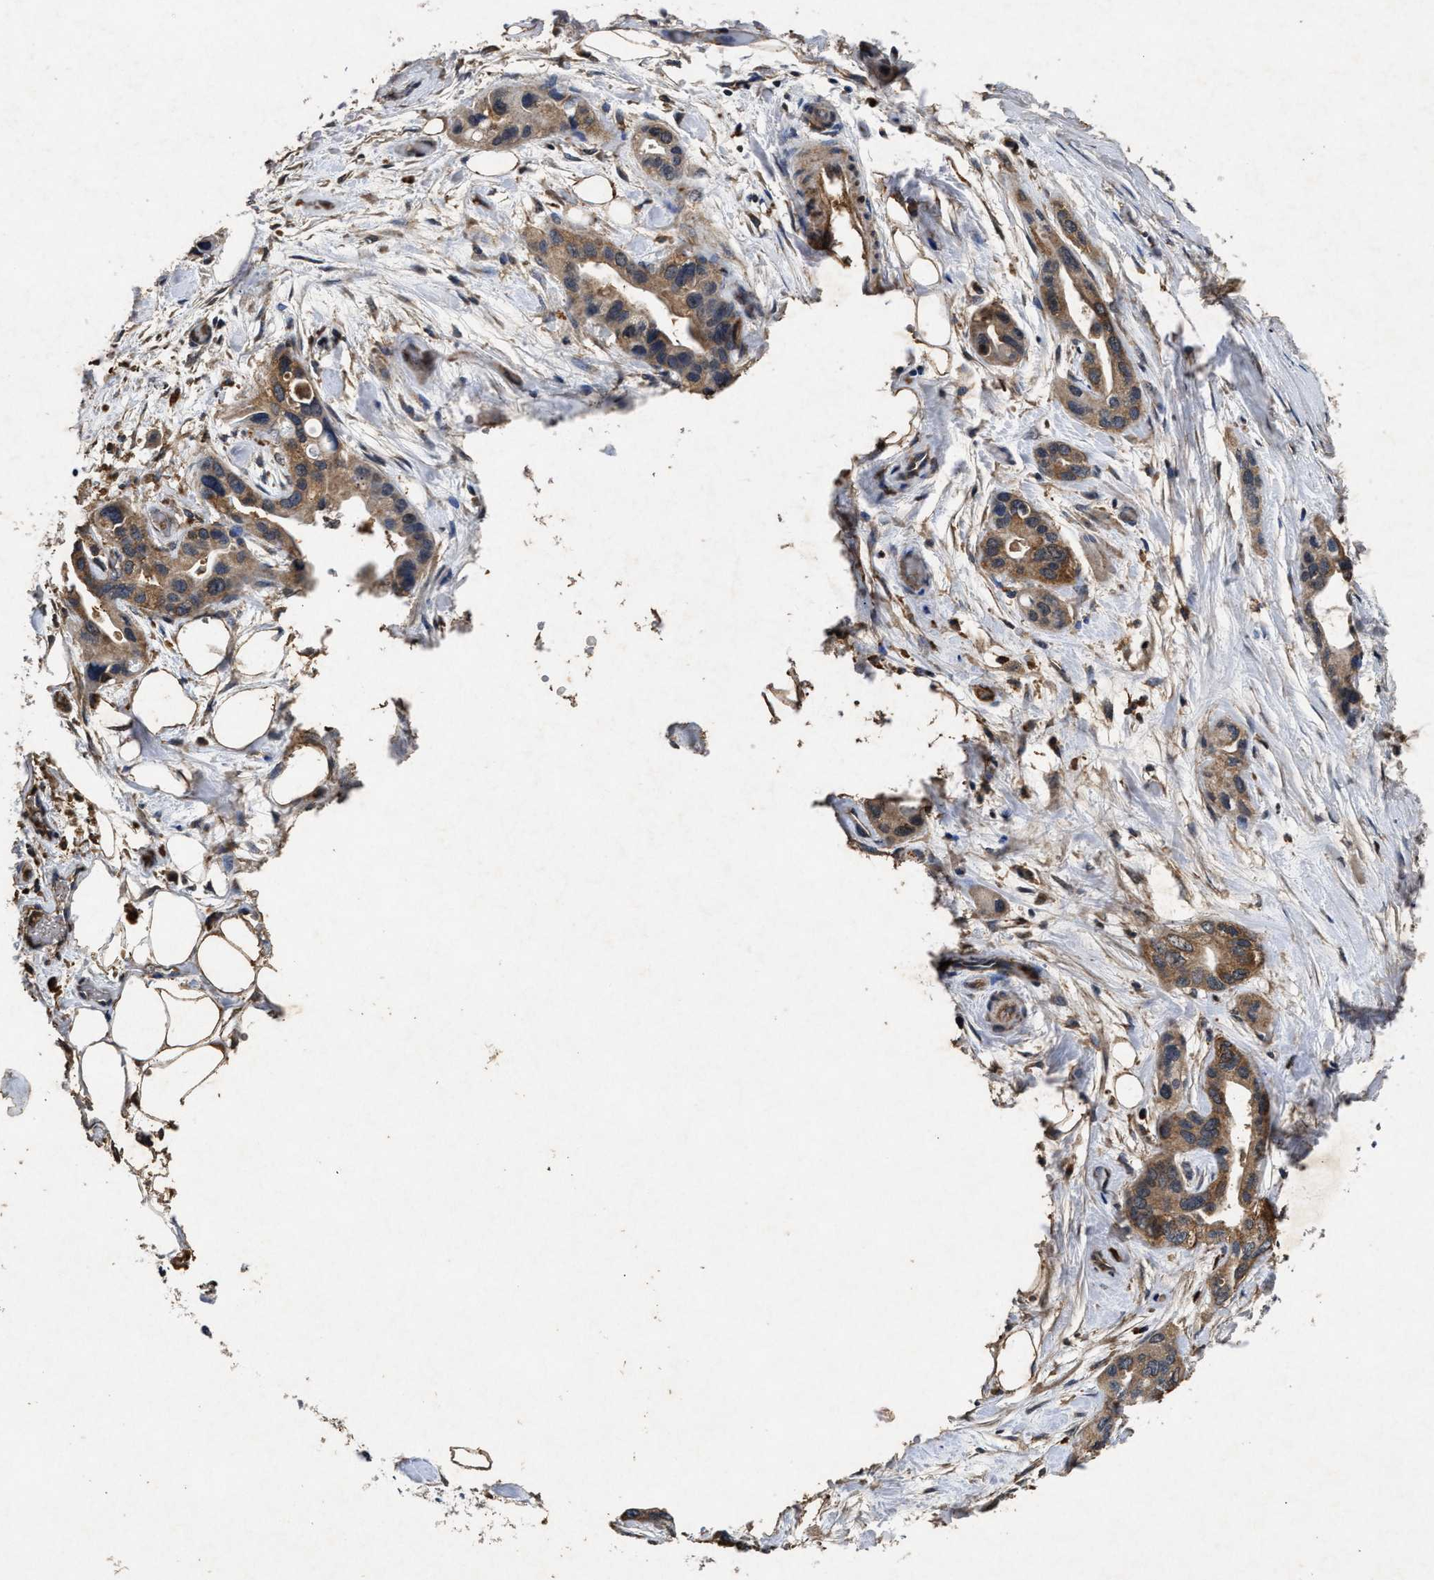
{"staining": {"intensity": "moderate", "quantity": ">75%", "location": "cytoplasmic/membranous"}, "tissue": "pancreatic cancer", "cell_type": "Tumor cells", "image_type": "cancer", "snomed": [{"axis": "morphology", "description": "Adenocarcinoma, NOS"}, {"axis": "topography", "description": "Pancreas"}], "caption": "High-power microscopy captured an IHC image of pancreatic cancer, revealing moderate cytoplasmic/membranous expression in about >75% of tumor cells. Using DAB (brown) and hematoxylin (blue) stains, captured at high magnification using brightfield microscopy.", "gene": "PDAP1", "patient": {"sex": "female", "age": 77}}